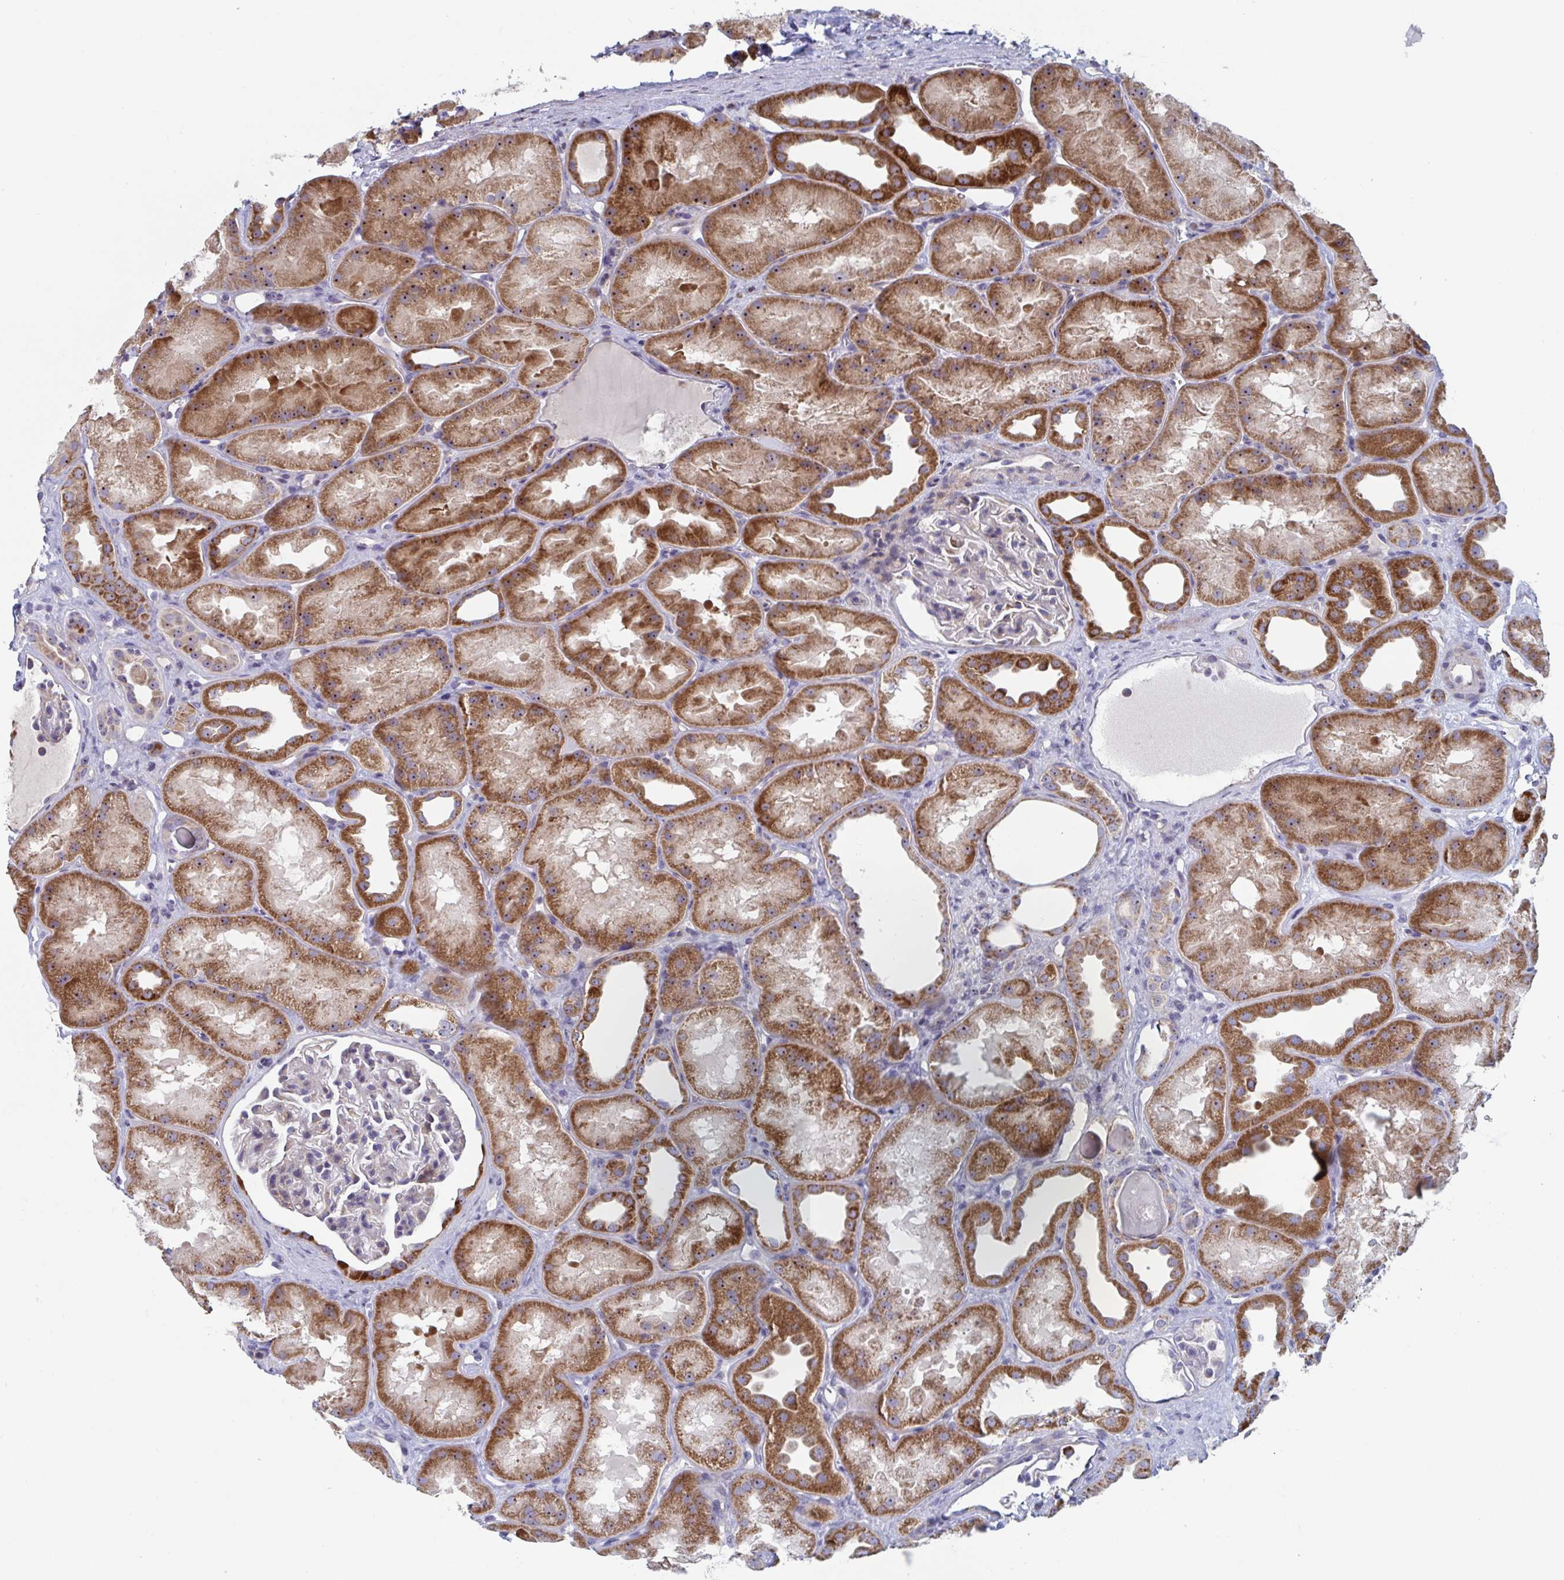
{"staining": {"intensity": "moderate", "quantity": "<25%", "location": "cytoplasmic/membranous"}, "tissue": "kidney", "cell_type": "Cells in glomeruli", "image_type": "normal", "snomed": [{"axis": "morphology", "description": "Normal tissue, NOS"}, {"axis": "topography", "description": "Kidney"}], "caption": "Immunohistochemistry (IHC) (DAB (3,3'-diaminobenzidine)) staining of normal kidney reveals moderate cytoplasmic/membranous protein staining in about <25% of cells in glomeruli. (brown staining indicates protein expression, while blue staining denotes nuclei).", "gene": "MRPL53", "patient": {"sex": "male", "age": 61}}